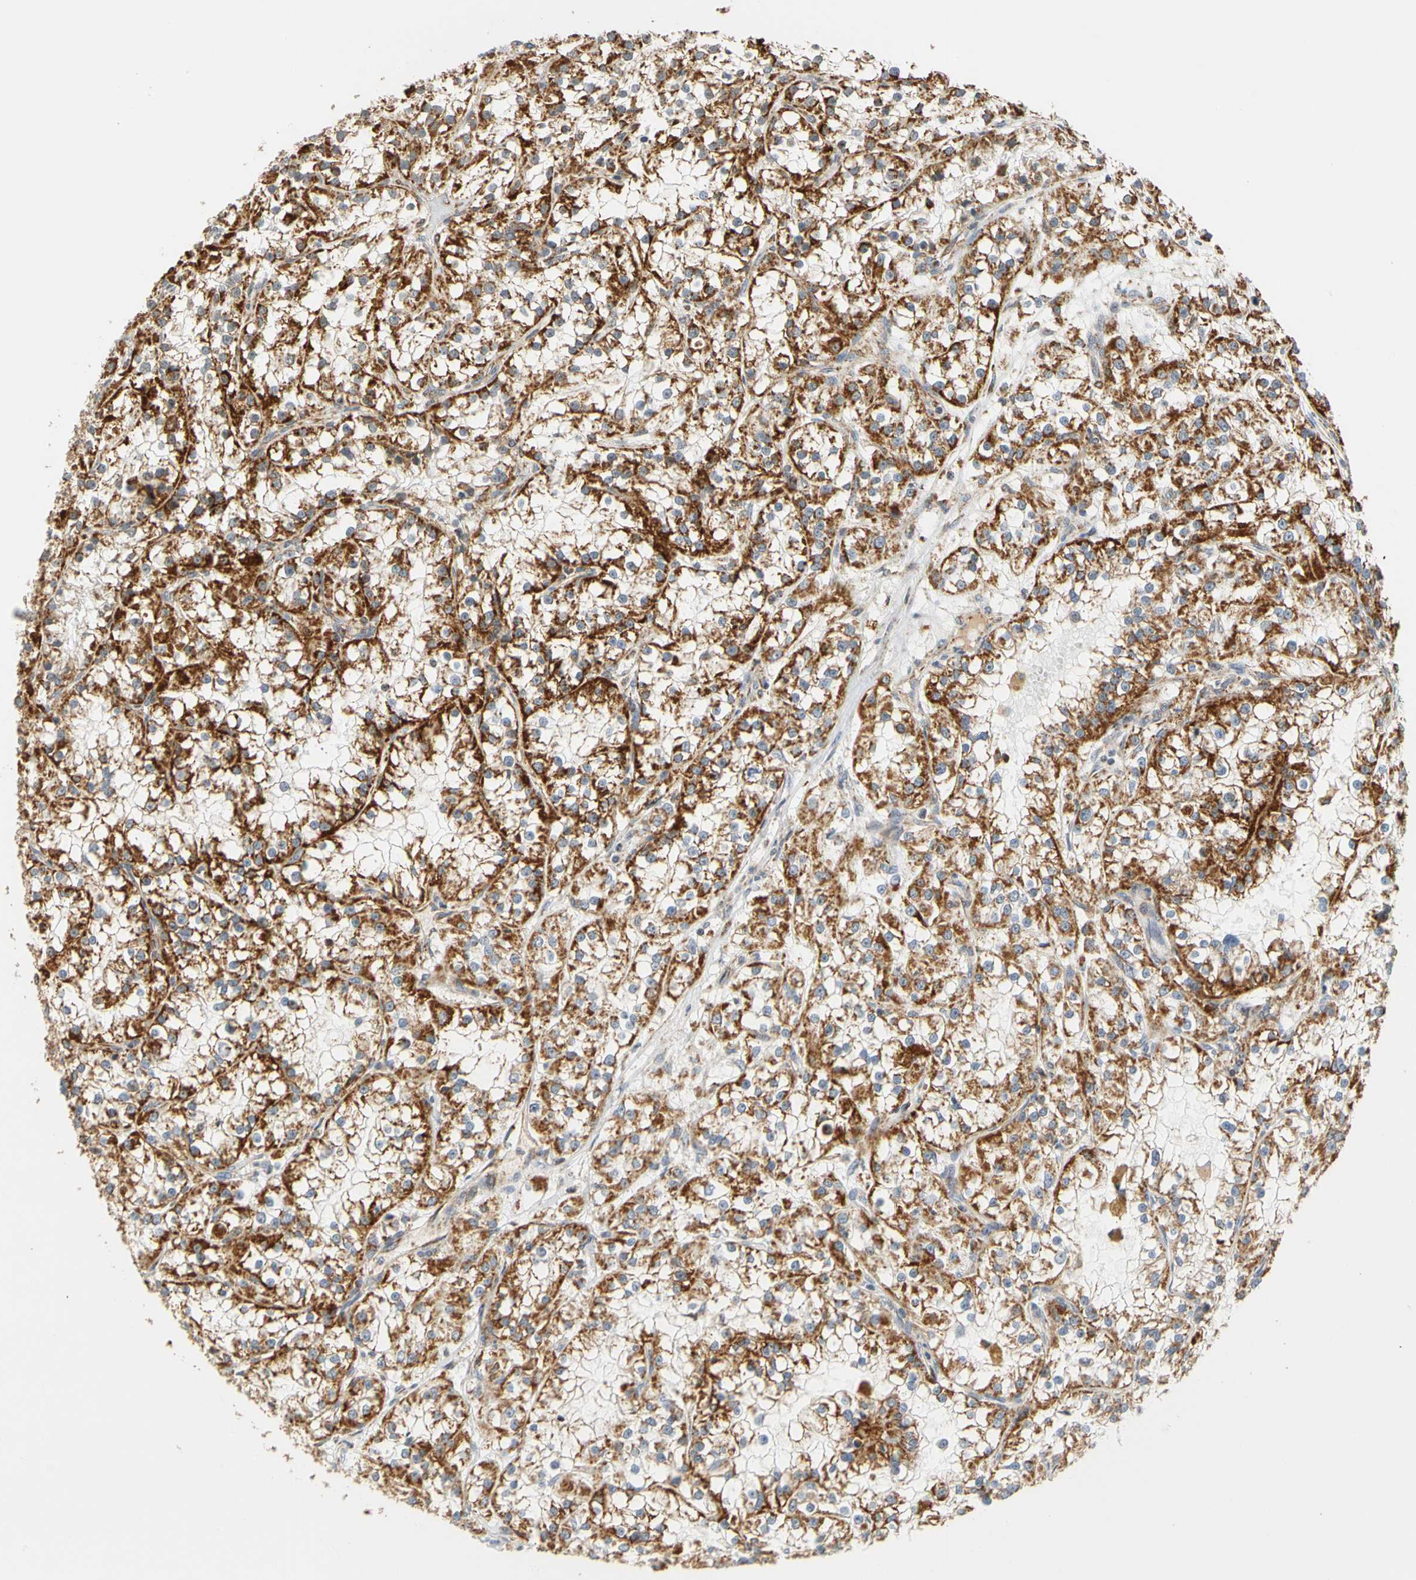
{"staining": {"intensity": "strong", "quantity": ">75%", "location": "cytoplasmic/membranous"}, "tissue": "renal cancer", "cell_type": "Tumor cells", "image_type": "cancer", "snomed": [{"axis": "morphology", "description": "Adenocarcinoma, NOS"}, {"axis": "topography", "description": "Kidney"}], "caption": "Brown immunohistochemical staining in adenocarcinoma (renal) exhibits strong cytoplasmic/membranous expression in about >75% of tumor cells.", "gene": "SFXN3", "patient": {"sex": "female", "age": 52}}